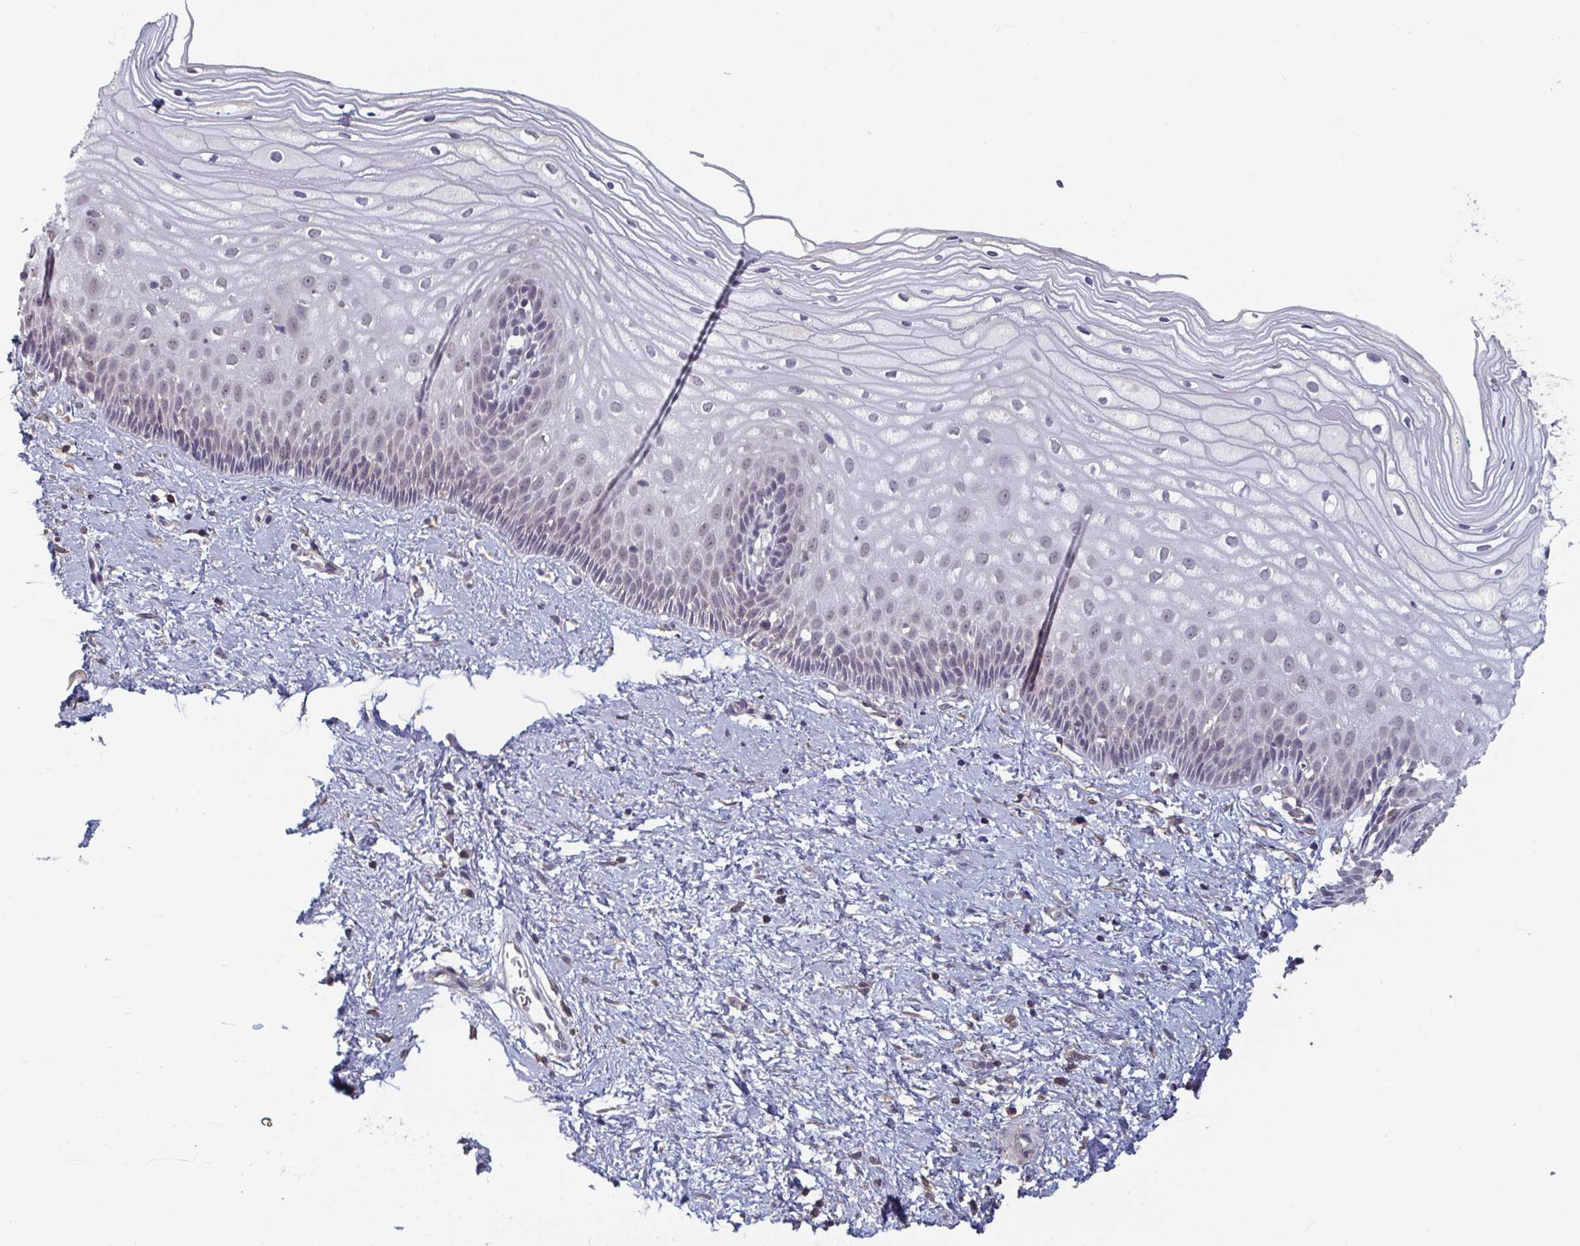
{"staining": {"intensity": "negative", "quantity": "none", "location": "none"}, "tissue": "cervix", "cell_type": "Glandular cells", "image_type": "normal", "snomed": [{"axis": "morphology", "description": "Normal tissue, NOS"}, {"axis": "topography", "description": "Cervix"}], "caption": "The photomicrograph shows no staining of glandular cells in normal cervix. The staining was performed using DAB to visualize the protein expression in brown, while the nuclei were stained in blue with hematoxylin (Magnification: 20x).", "gene": "LIX1", "patient": {"sex": "female", "age": 36}}